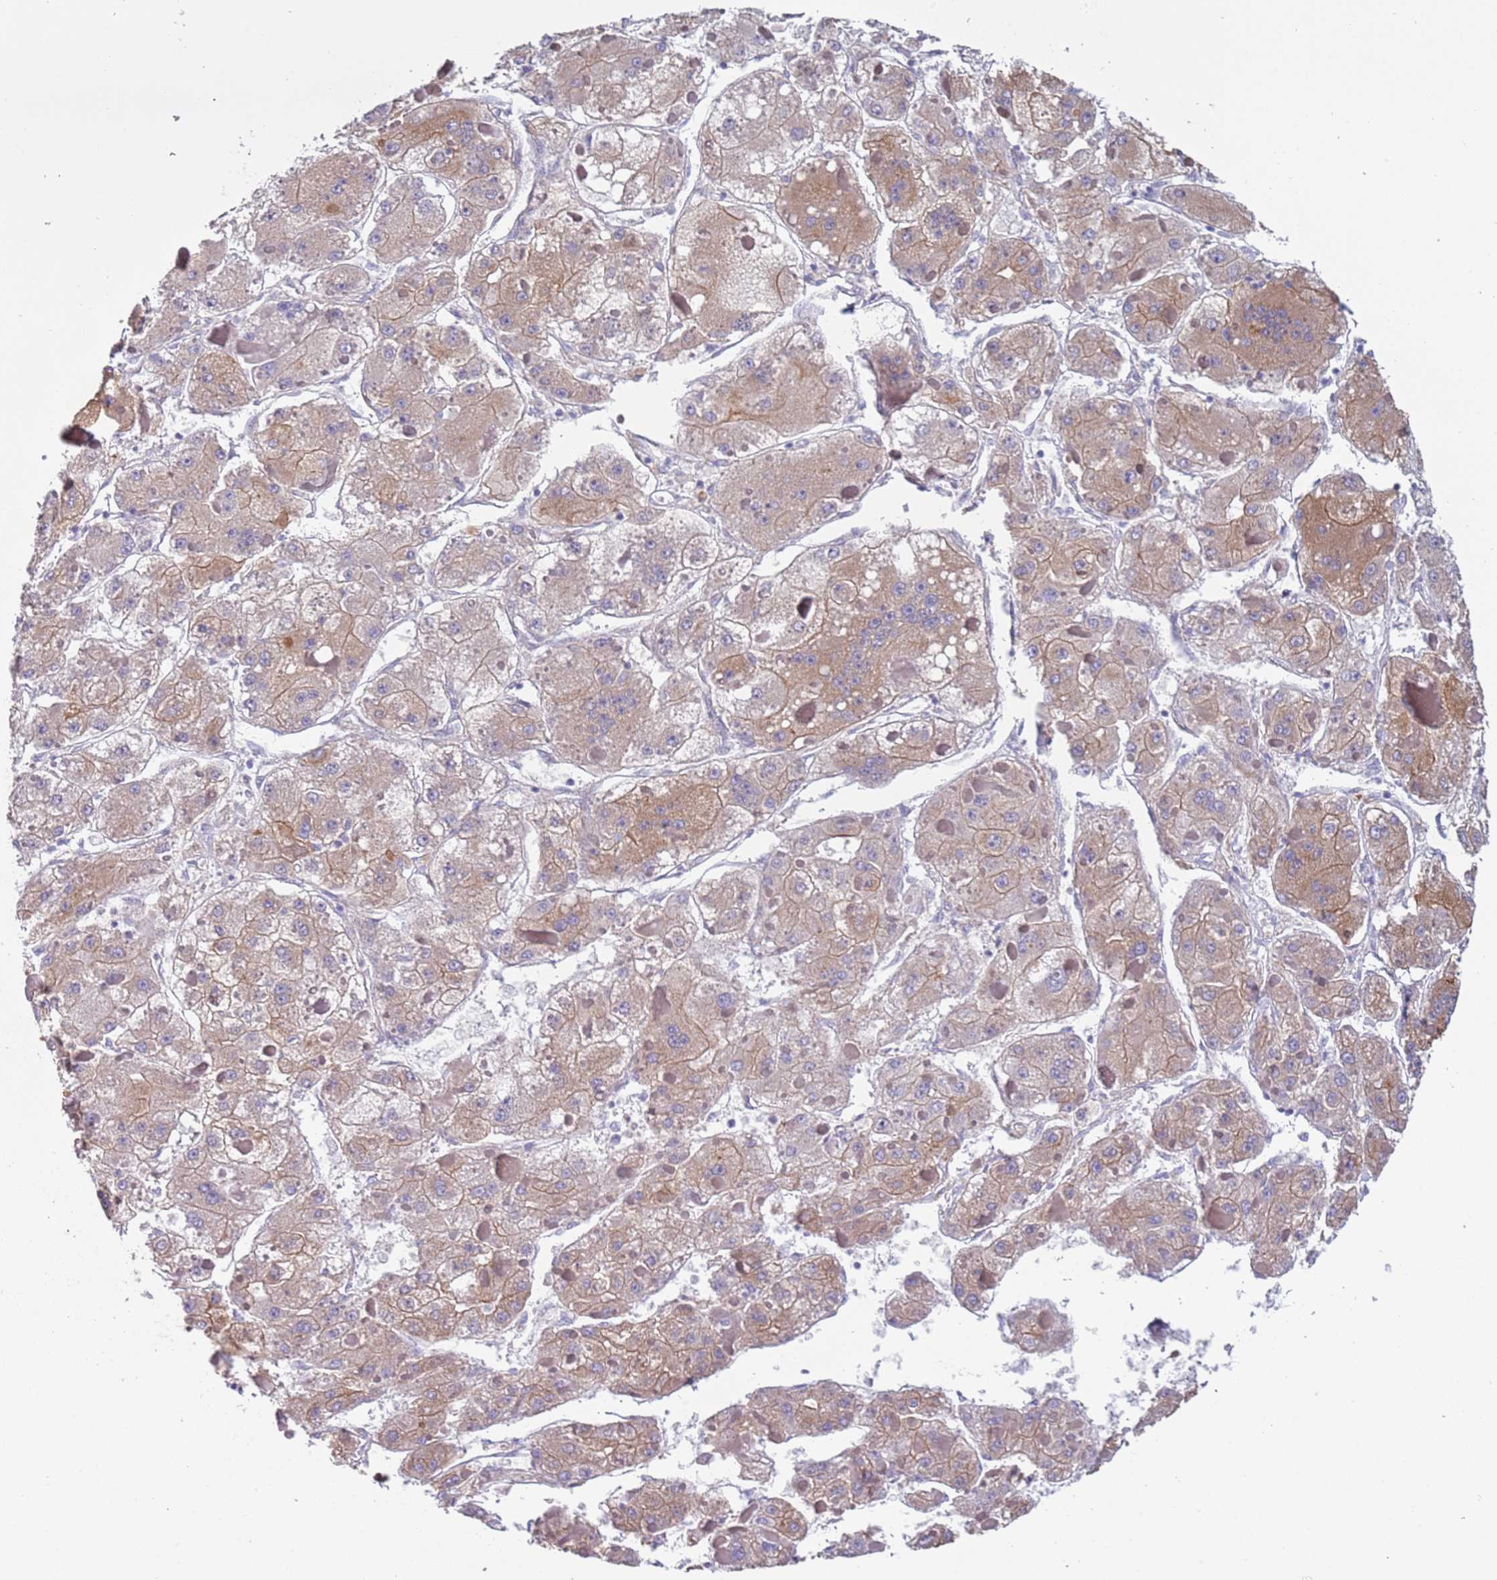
{"staining": {"intensity": "weak", "quantity": ">75%", "location": "cytoplasmic/membranous"}, "tissue": "liver cancer", "cell_type": "Tumor cells", "image_type": "cancer", "snomed": [{"axis": "morphology", "description": "Carcinoma, Hepatocellular, NOS"}, {"axis": "topography", "description": "Liver"}], "caption": "Immunohistochemical staining of human liver cancer (hepatocellular carcinoma) reveals weak cytoplasmic/membranous protein expression in approximately >75% of tumor cells.", "gene": "LAMB4", "patient": {"sex": "female", "age": 73}}